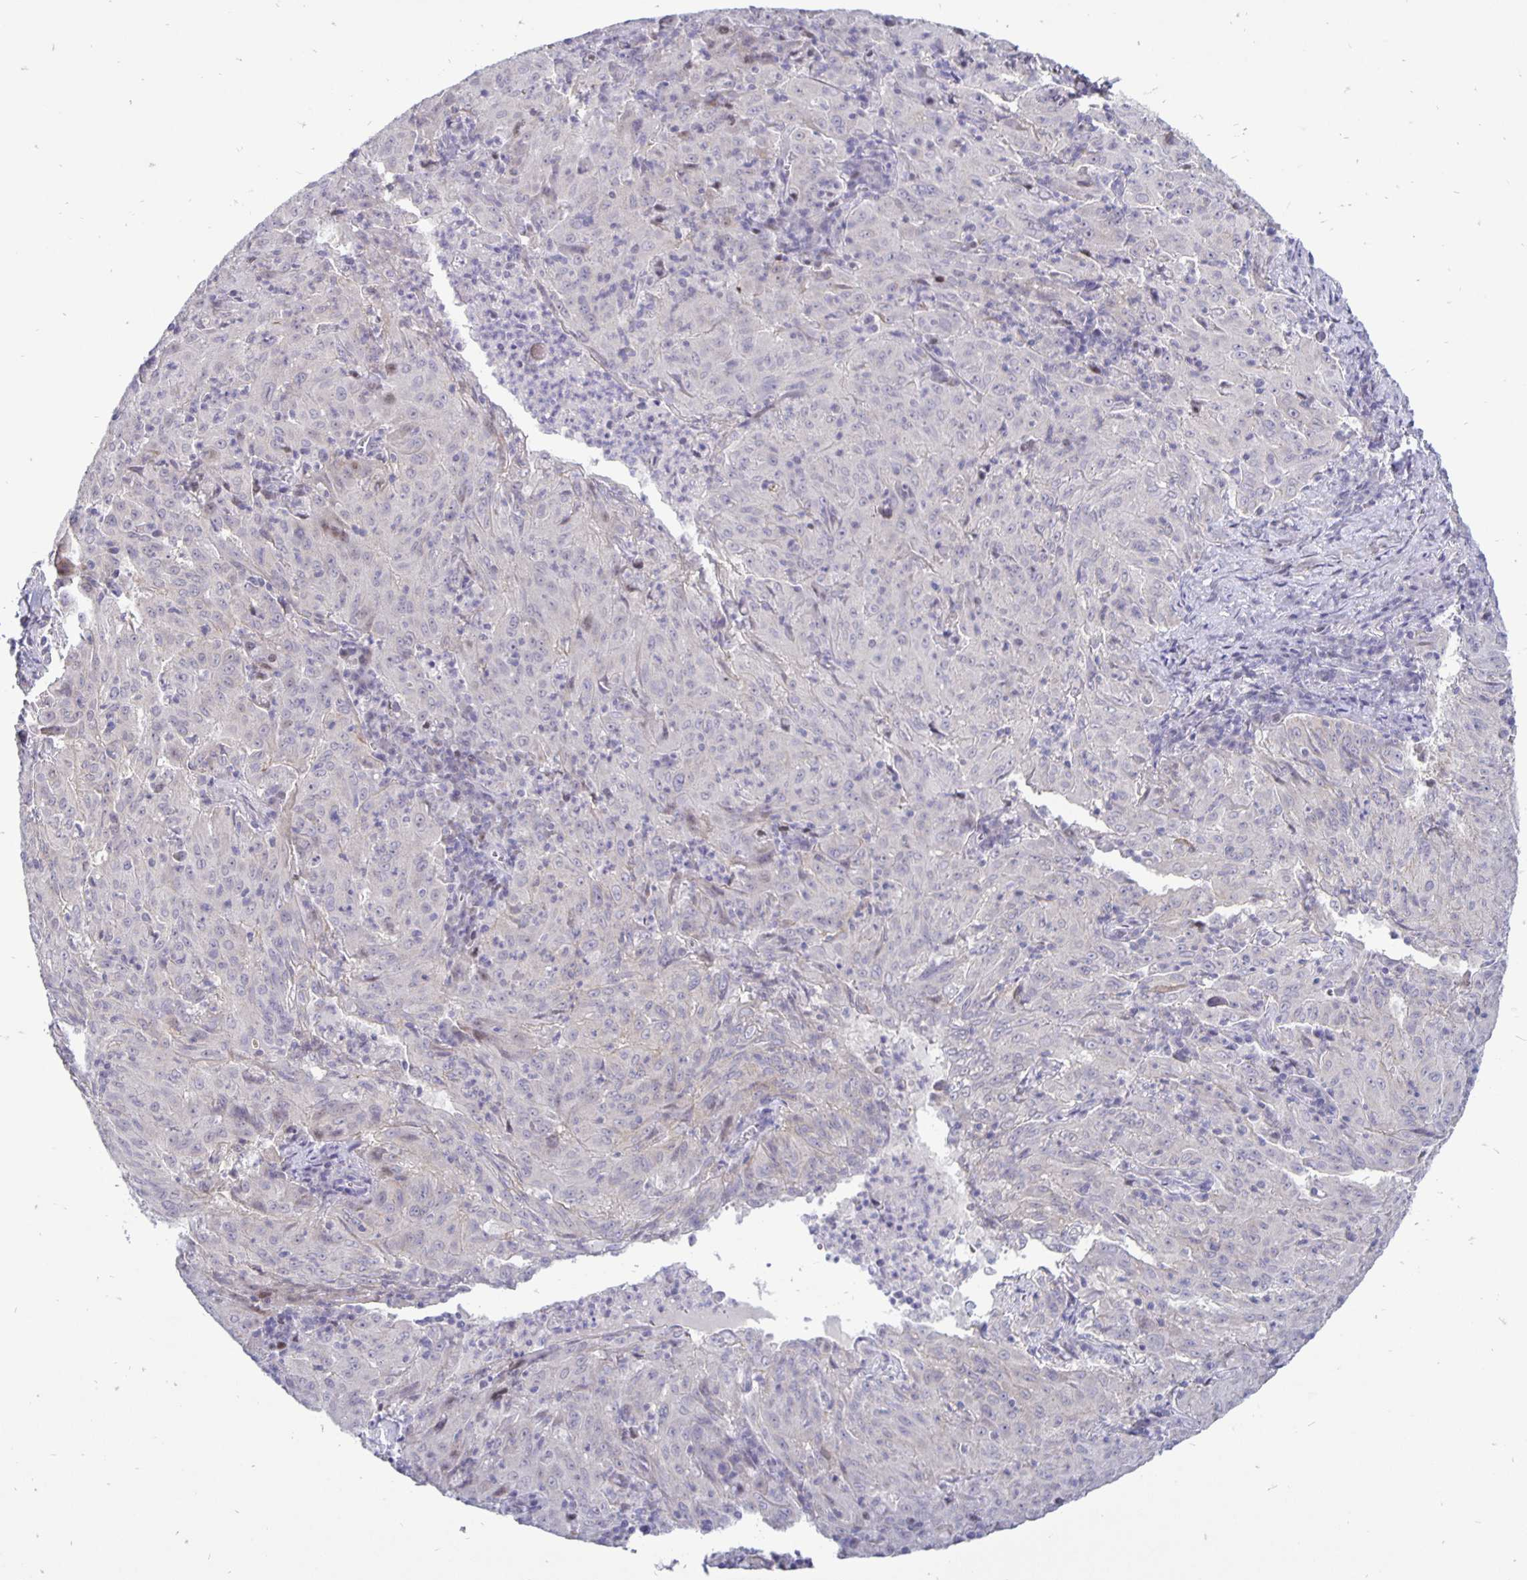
{"staining": {"intensity": "negative", "quantity": "none", "location": "none"}, "tissue": "pancreatic cancer", "cell_type": "Tumor cells", "image_type": "cancer", "snomed": [{"axis": "morphology", "description": "Adenocarcinoma, NOS"}, {"axis": "topography", "description": "Pancreas"}], "caption": "Immunohistochemistry image of adenocarcinoma (pancreatic) stained for a protein (brown), which displays no staining in tumor cells.", "gene": "ERBB2", "patient": {"sex": "male", "age": 63}}